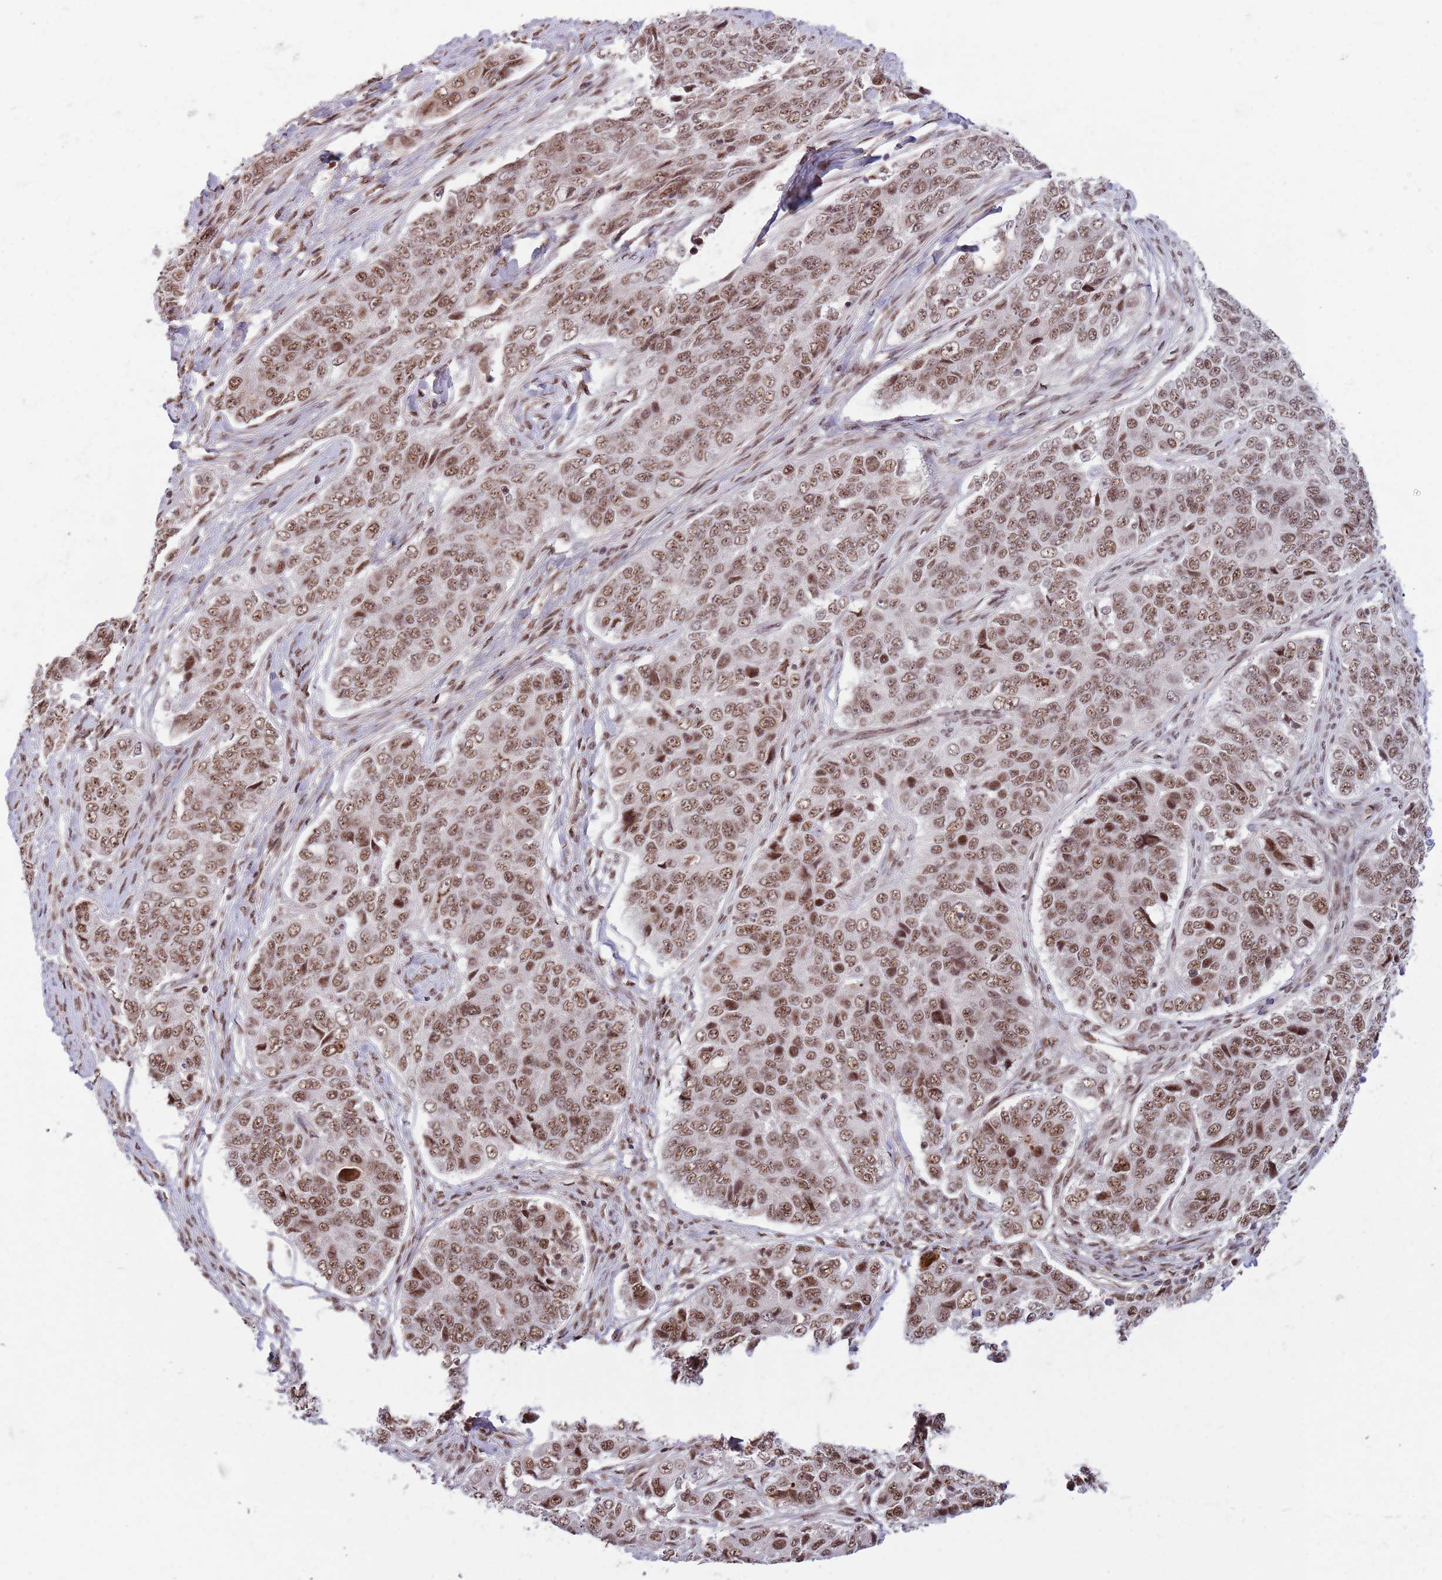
{"staining": {"intensity": "moderate", "quantity": ">75%", "location": "nuclear"}, "tissue": "ovarian cancer", "cell_type": "Tumor cells", "image_type": "cancer", "snomed": [{"axis": "morphology", "description": "Carcinoma, endometroid"}, {"axis": "topography", "description": "Ovary"}], "caption": "Ovarian cancer stained with a brown dye reveals moderate nuclear positive expression in about >75% of tumor cells.", "gene": "SIPA1L3", "patient": {"sex": "female", "age": 51}}